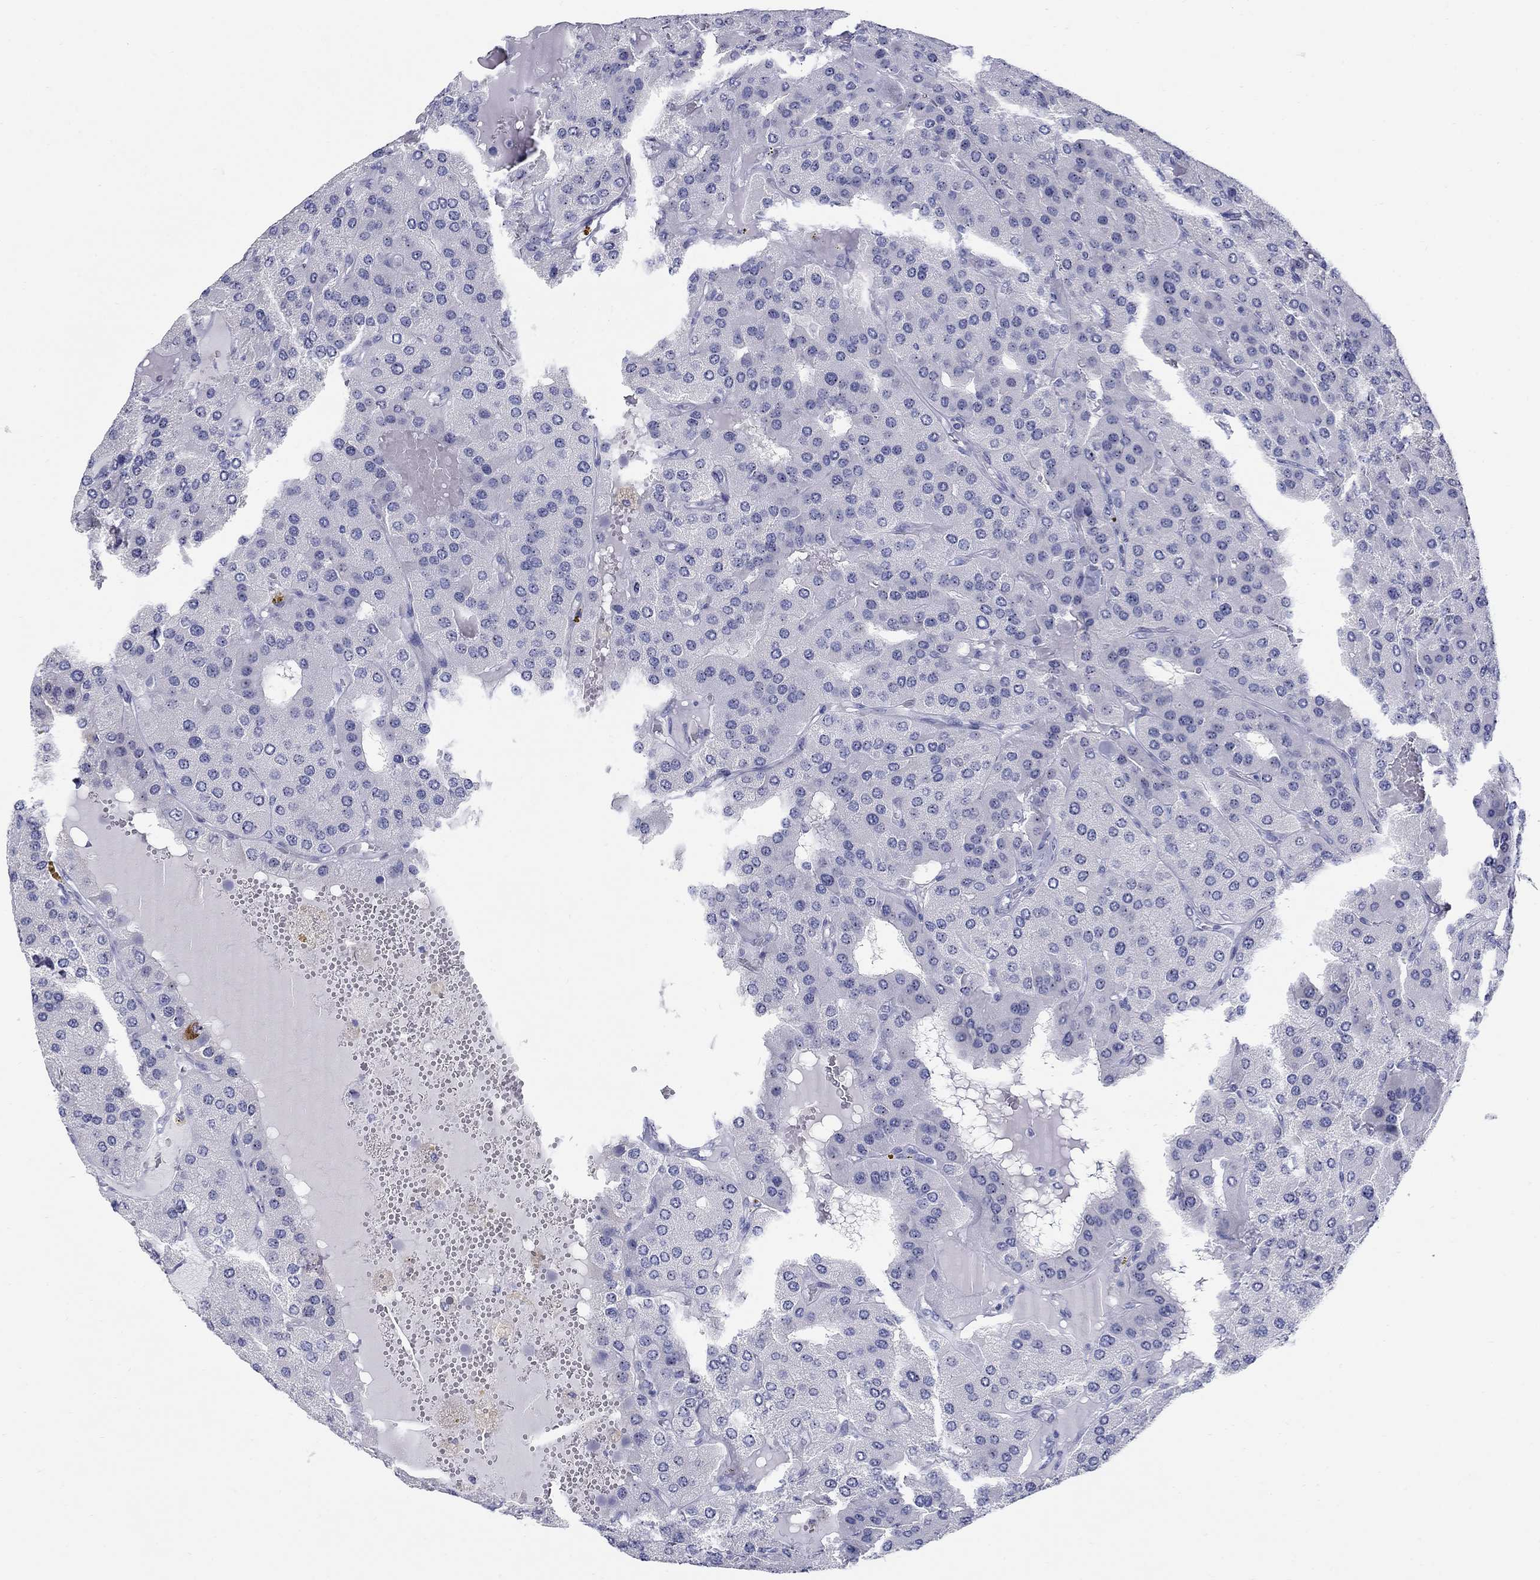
{"staining": {"intensity": "negative", "quantity": "none", "location": "none"}, "tissue": "parathyroid gland", "cell_type": "Glandular cells", "image_type": "normal", "snomed": [{"axis": "morphology", "description": "Normal tissue, NOS"}, {"axis": "morphology", "description": "Adenoma, NOS"}, {"axis": "topography", "description": "Parathyroid gland"}], "caption": "This is an IHC photomicrograph of unremarkable human parathyroid gland. There is no positivity in glandular cells.", "gene": "AKR1C1", "patient": {"sex": "female", "age": 86}}